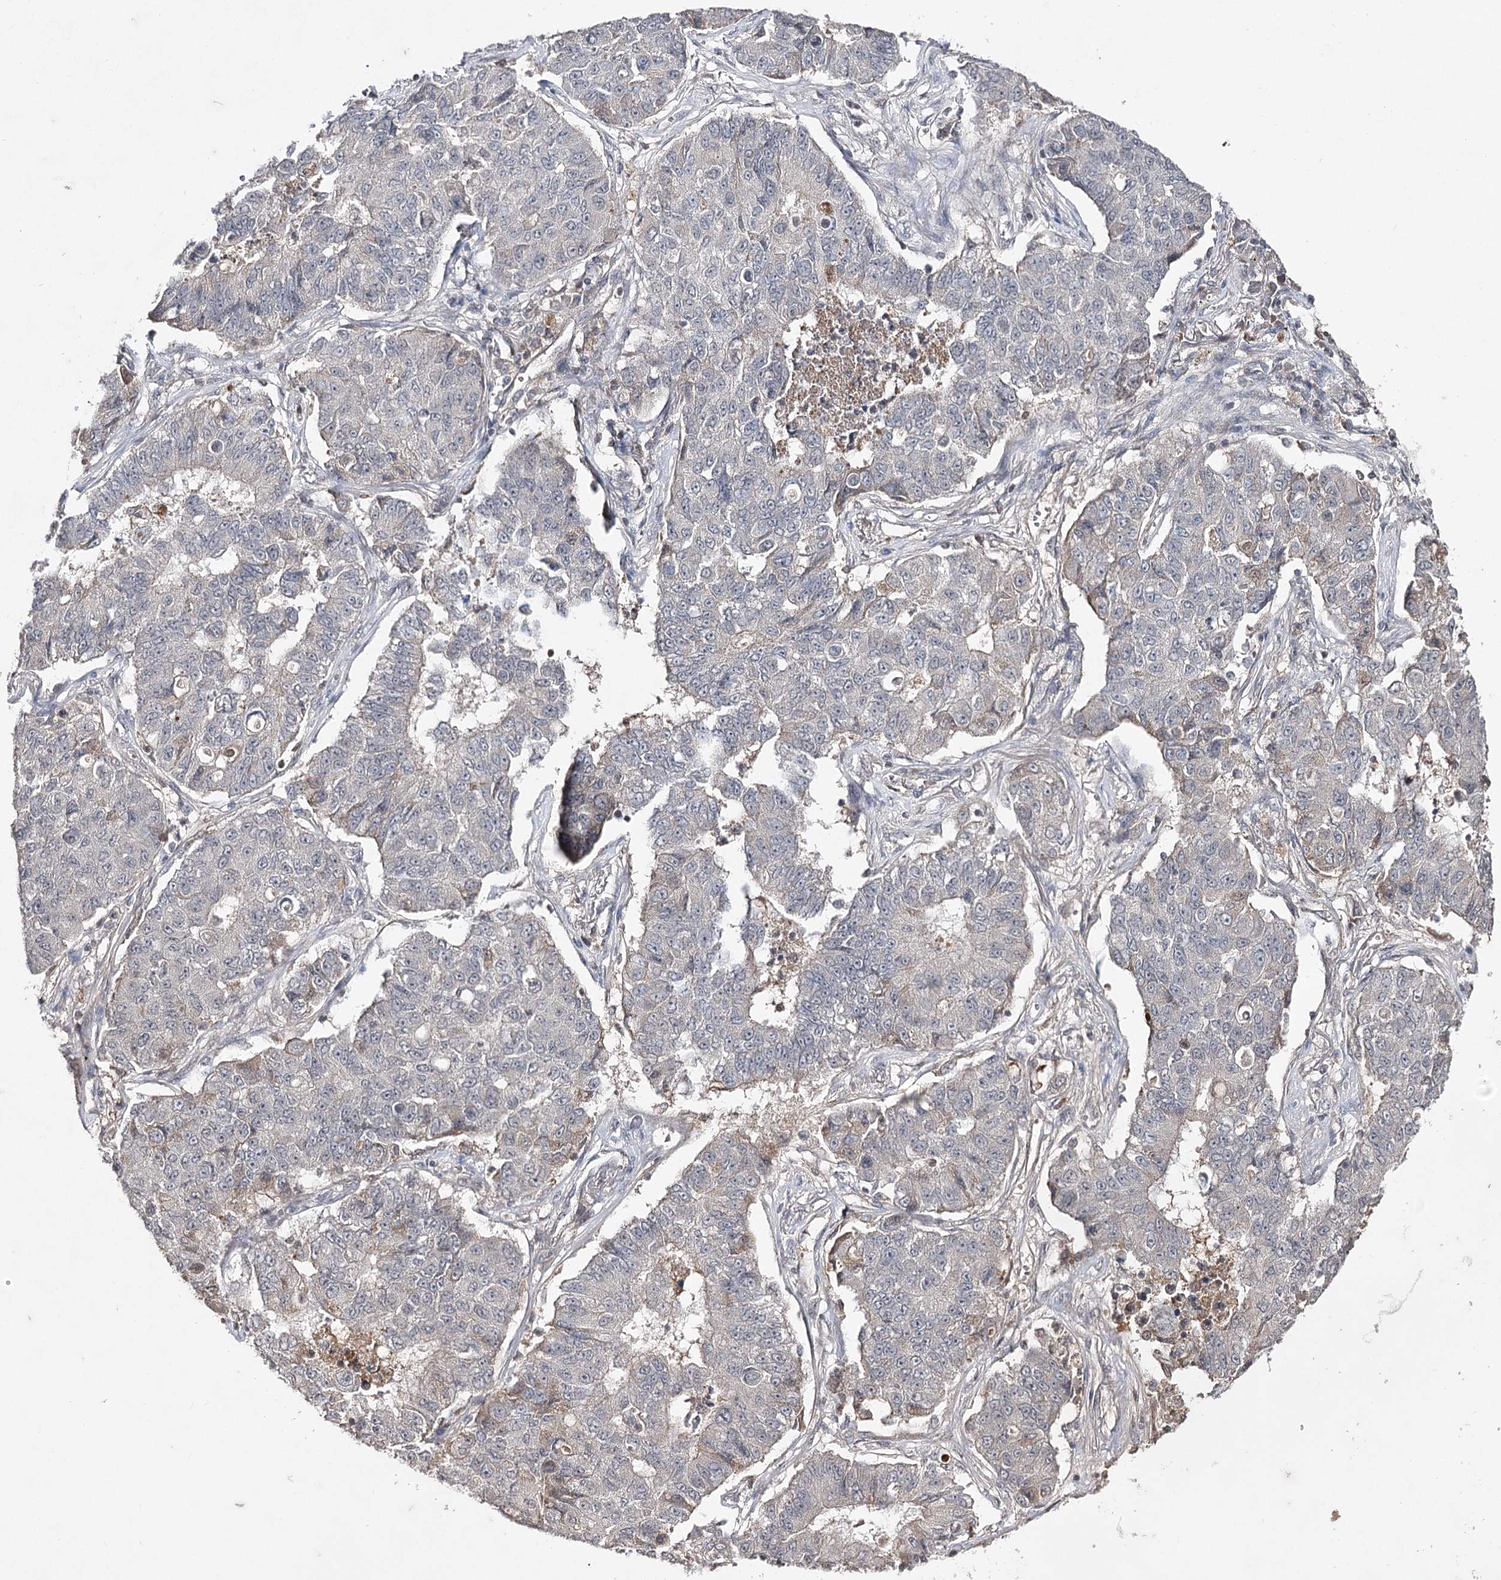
{"staining": {"intensity": "negative", "quantity": "none", "location": "none"}, "tissue": "lung cancer", "cell_type": "Tumor cells", "image_type": "cancer", "snomed": [{"axis": "morphology", "description": "Squamous cell carcinoma, NOS"}, {"axis": "topography", "description": "Lung"}], "caption": "Lung squamous cell carcinoma stained for a protein using immunohistochemistry (IHC) reveals no expression tumor cells.", "gene": "SYNGR3", "patient": {"sex": "male", "age": 74}}